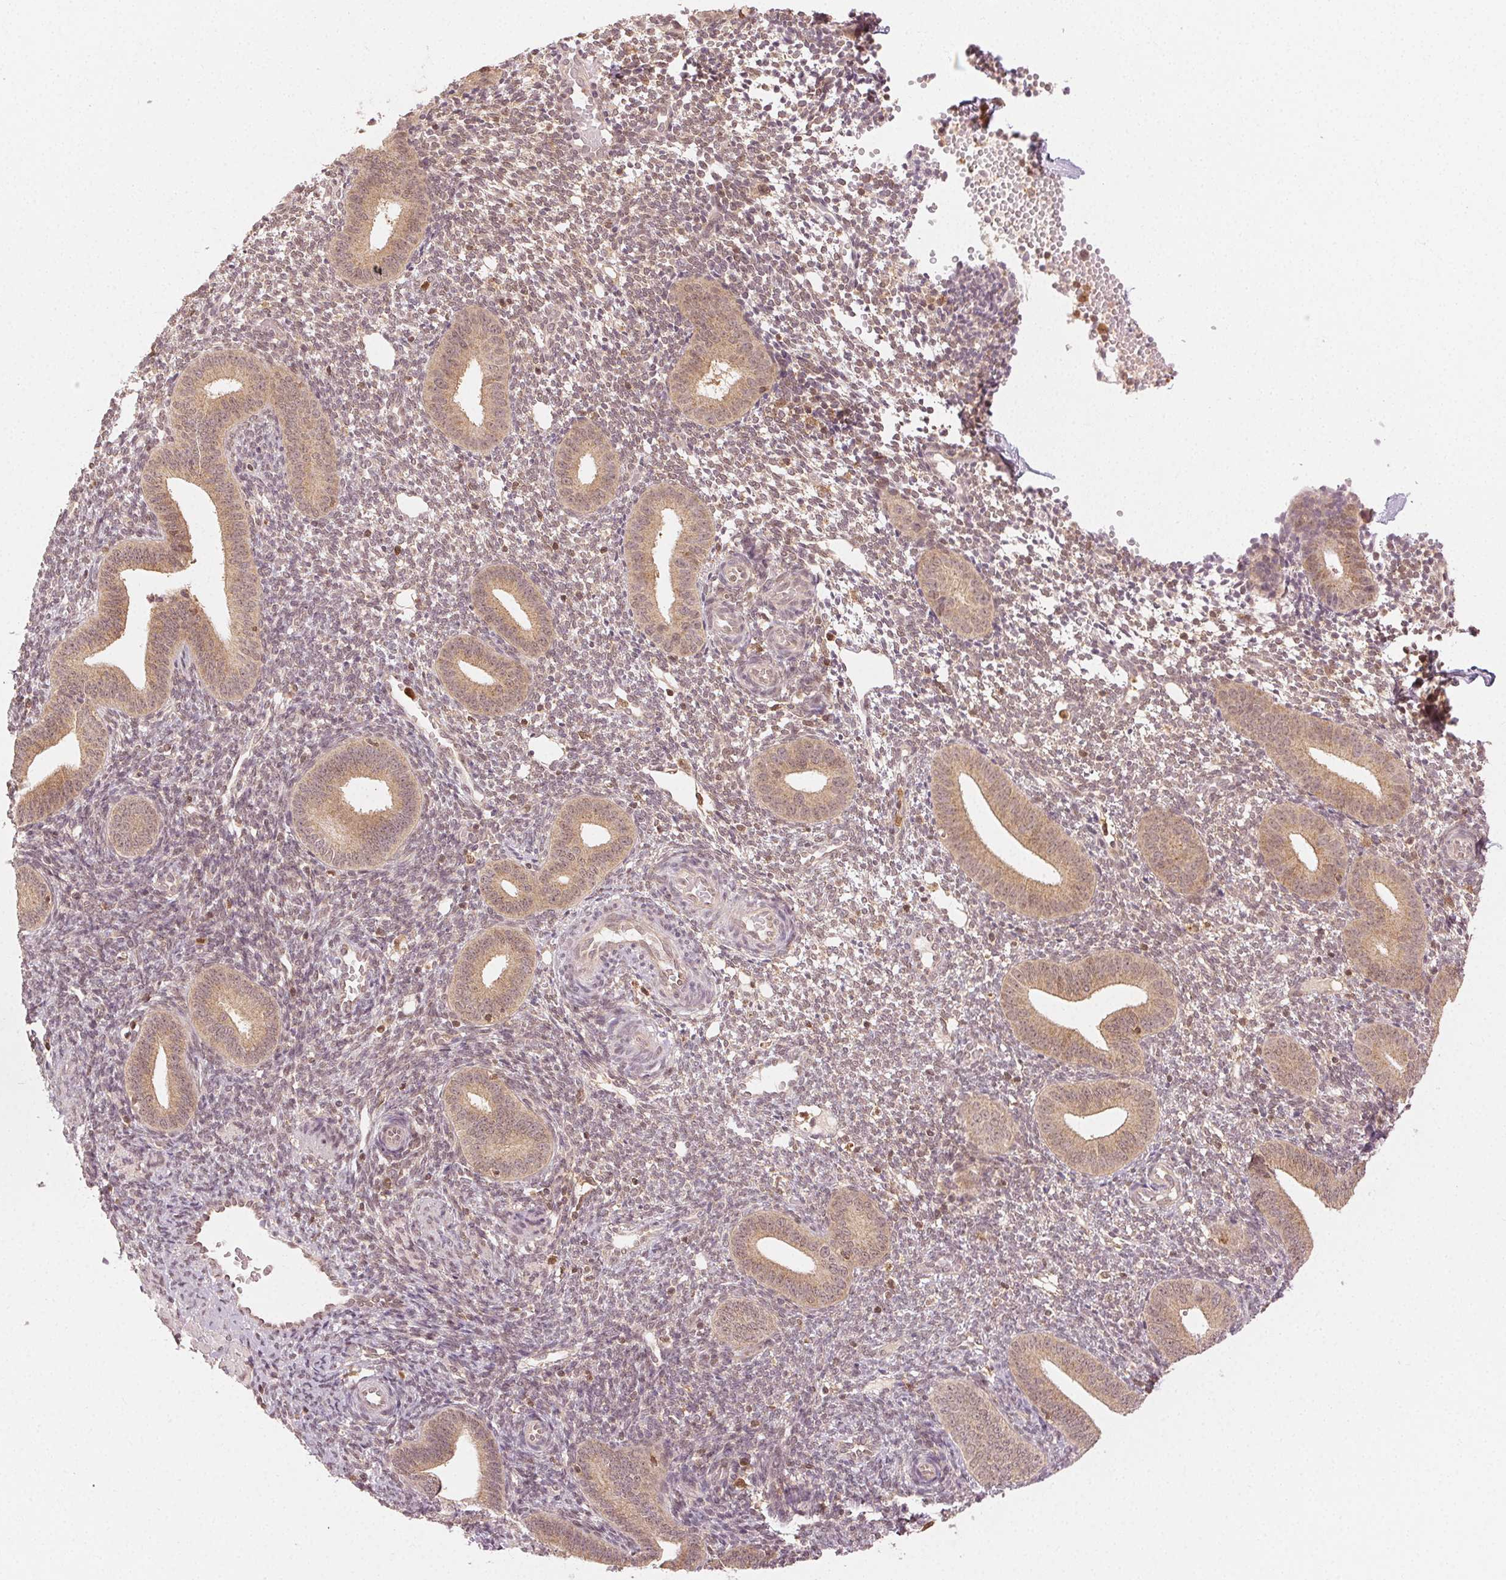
{"staining": {"intensity": "moderate", "quantity": "25%-75%", "location": "cytoplasmic/membranous,nuclear"}, "tissue": "endometrium", "cell_type": "Cells in endometrial stroma", "image_type": "normal", "snomed": [{"axis": "morphology", "description": "Normal tissue, NOS"}, {"axis": "topography", "description": "Endometrium"}], "caption": "Endometrium stained with a protein marker displays moderate staining in cells in endometrial stroma.", "gene": "MAPK14", "patient": {"sex": "female", "age": 40}}